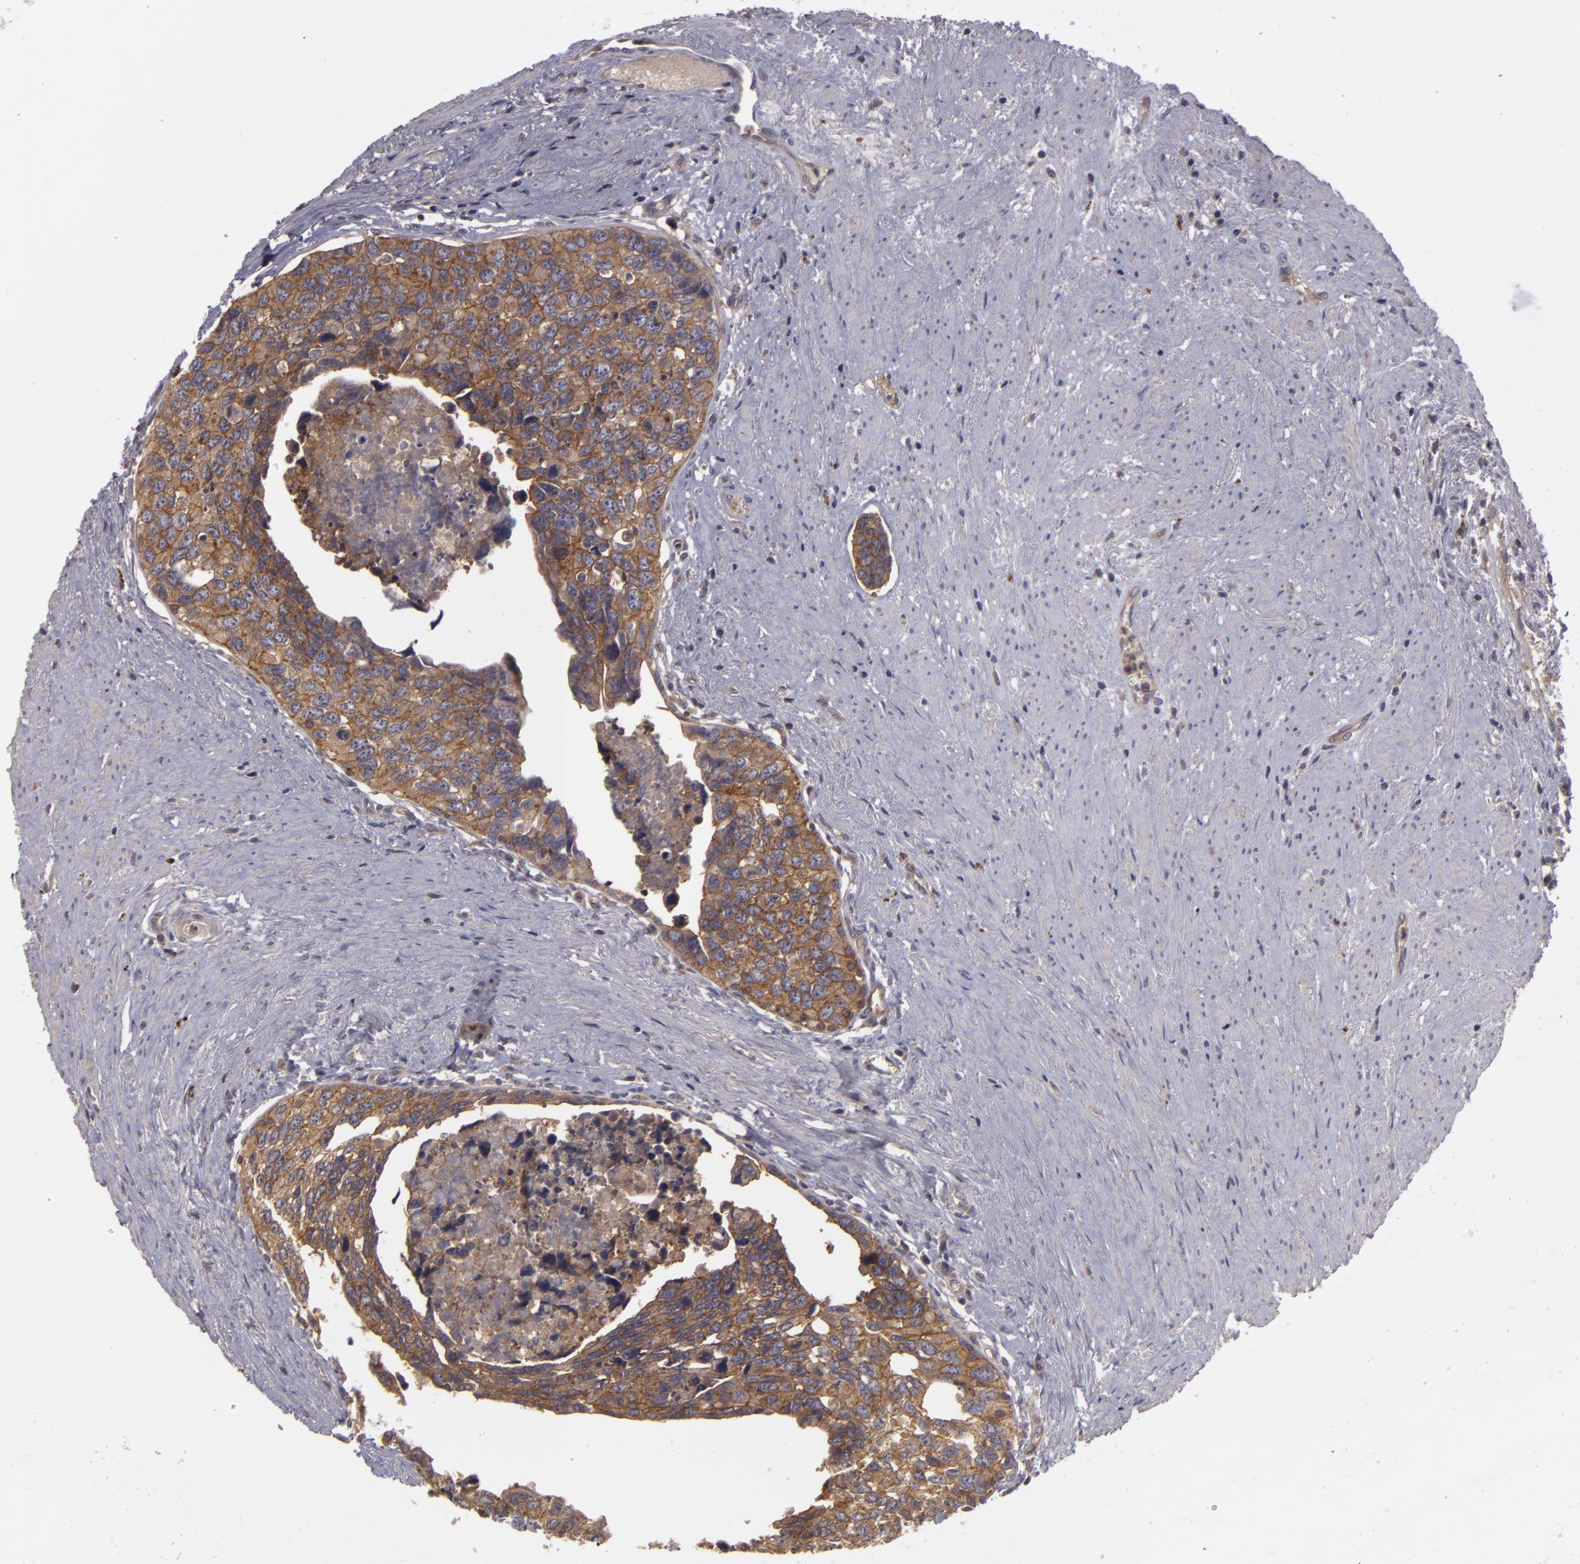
{"staining": {"intensity": "strong", "quantity": ">75%", "location": "cytoplasmic/membranous"}, "tissue": "urothelial cancer", "cell_type": "Tumor cells", "image_type": "cancer", "snomed": [{"axis": "morphology", "description": "Urothelial carcinoma, High grade"}, {"axis": "topography", "description": "Urinary bladder"}], "caption": "Immunohistochemistry (IHC) (DAB (3,3'-diaminobenzidine)) staining of urothelial carcinoma (high-grade) shows strong cytoplasmic/membranous protein expression in about >75% of tumor cells.", "gene": "HRAS", "patient": {"sex": "male", "age": 81}}